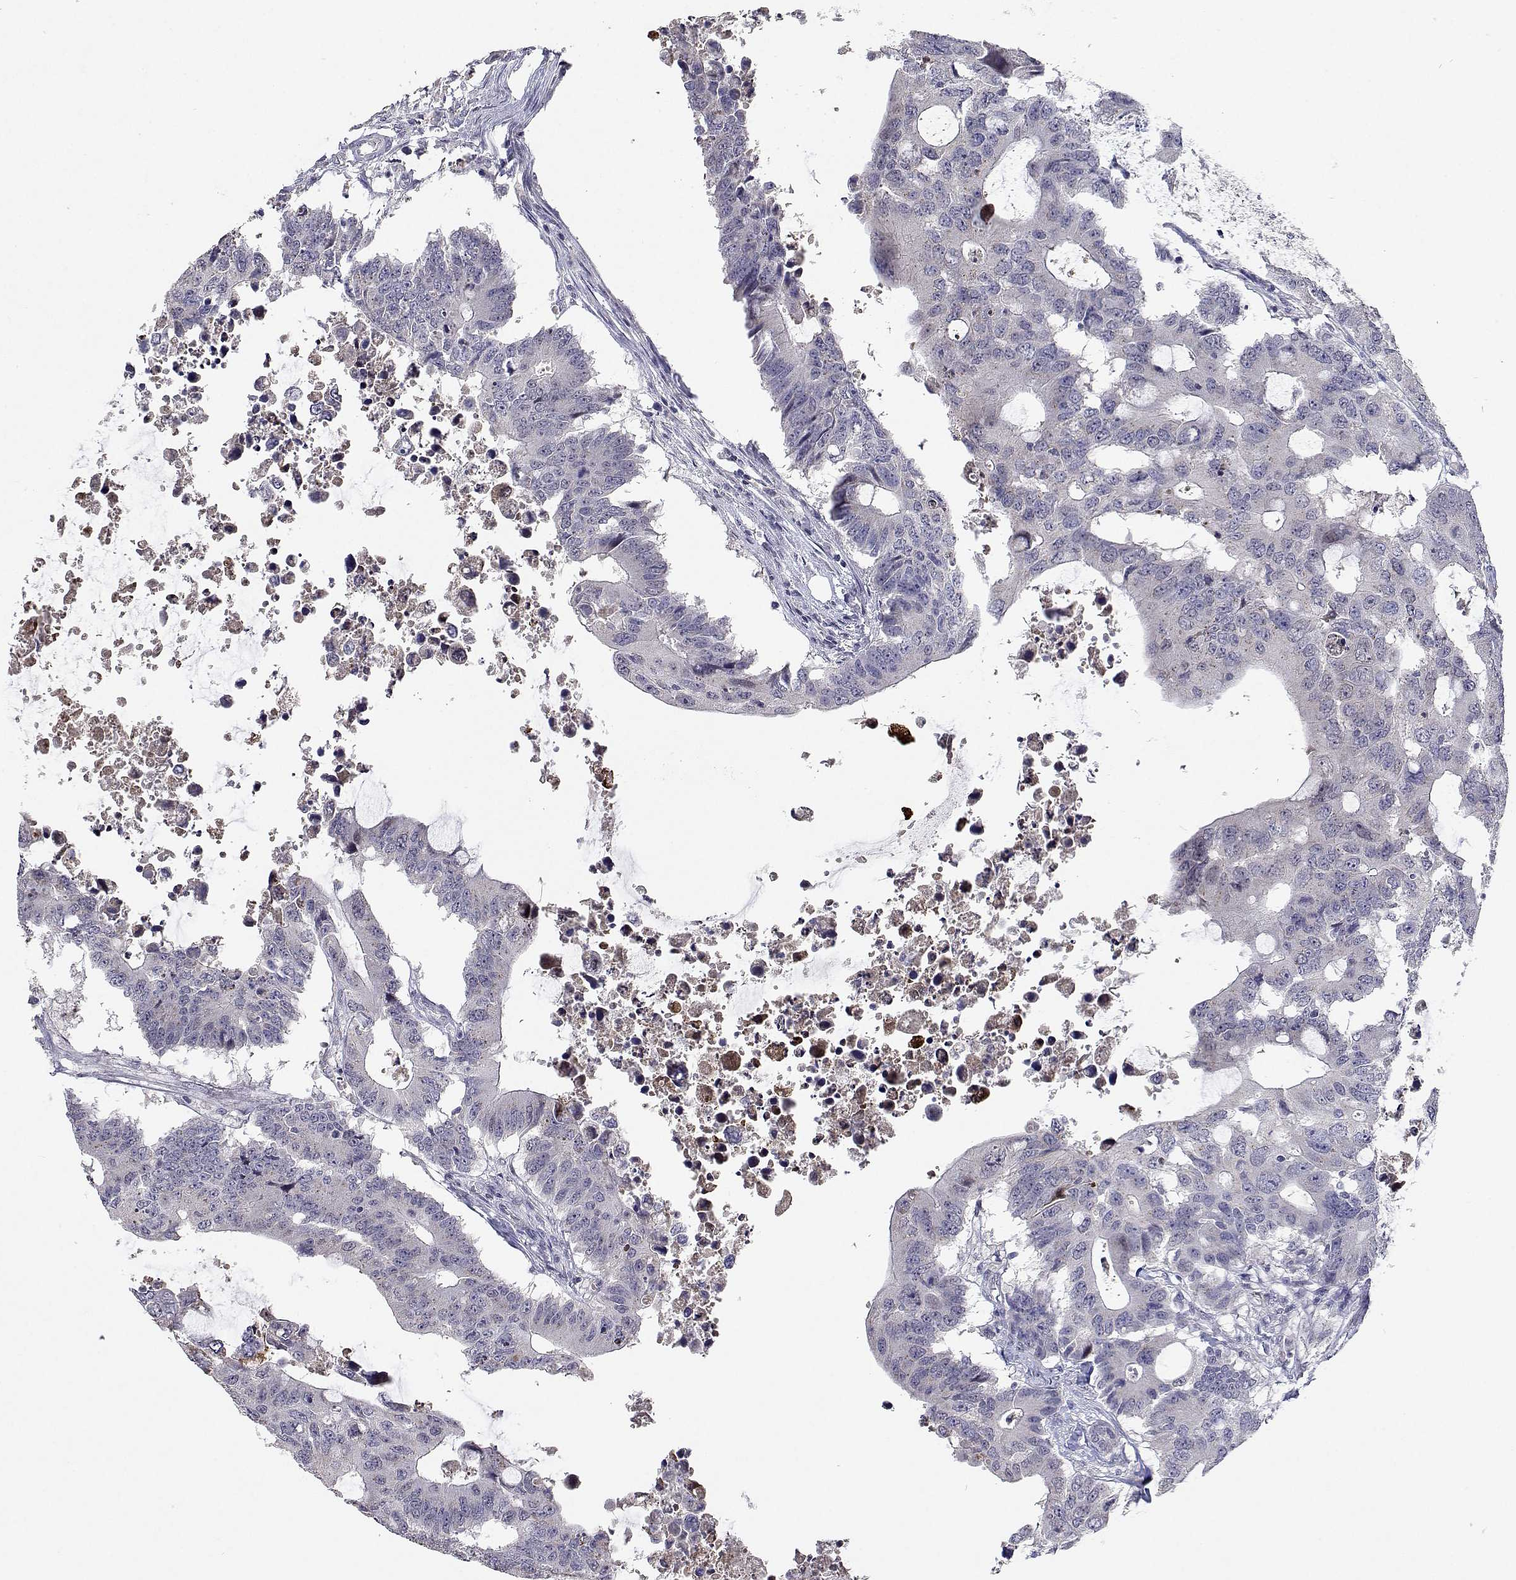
{"staining": {"intensity": "negative", "quantity": "none", "location": "none"}, "tissue": "colorectal cancer", "cell_type": "Tumor cells", "image_type": "cancer", "snomed": [{"axis": "morphology", "description": "Adenocarcinoma, NOS"}, {"axis": "topography", "description": "Colon"}], "caption": "Histopathology image shows no protein expression in tumor cells of colorectal cancer (adenocarcinoma) tissue.", "gene": "RBPJL", "patient": {"sex": "male", "age": 71}}